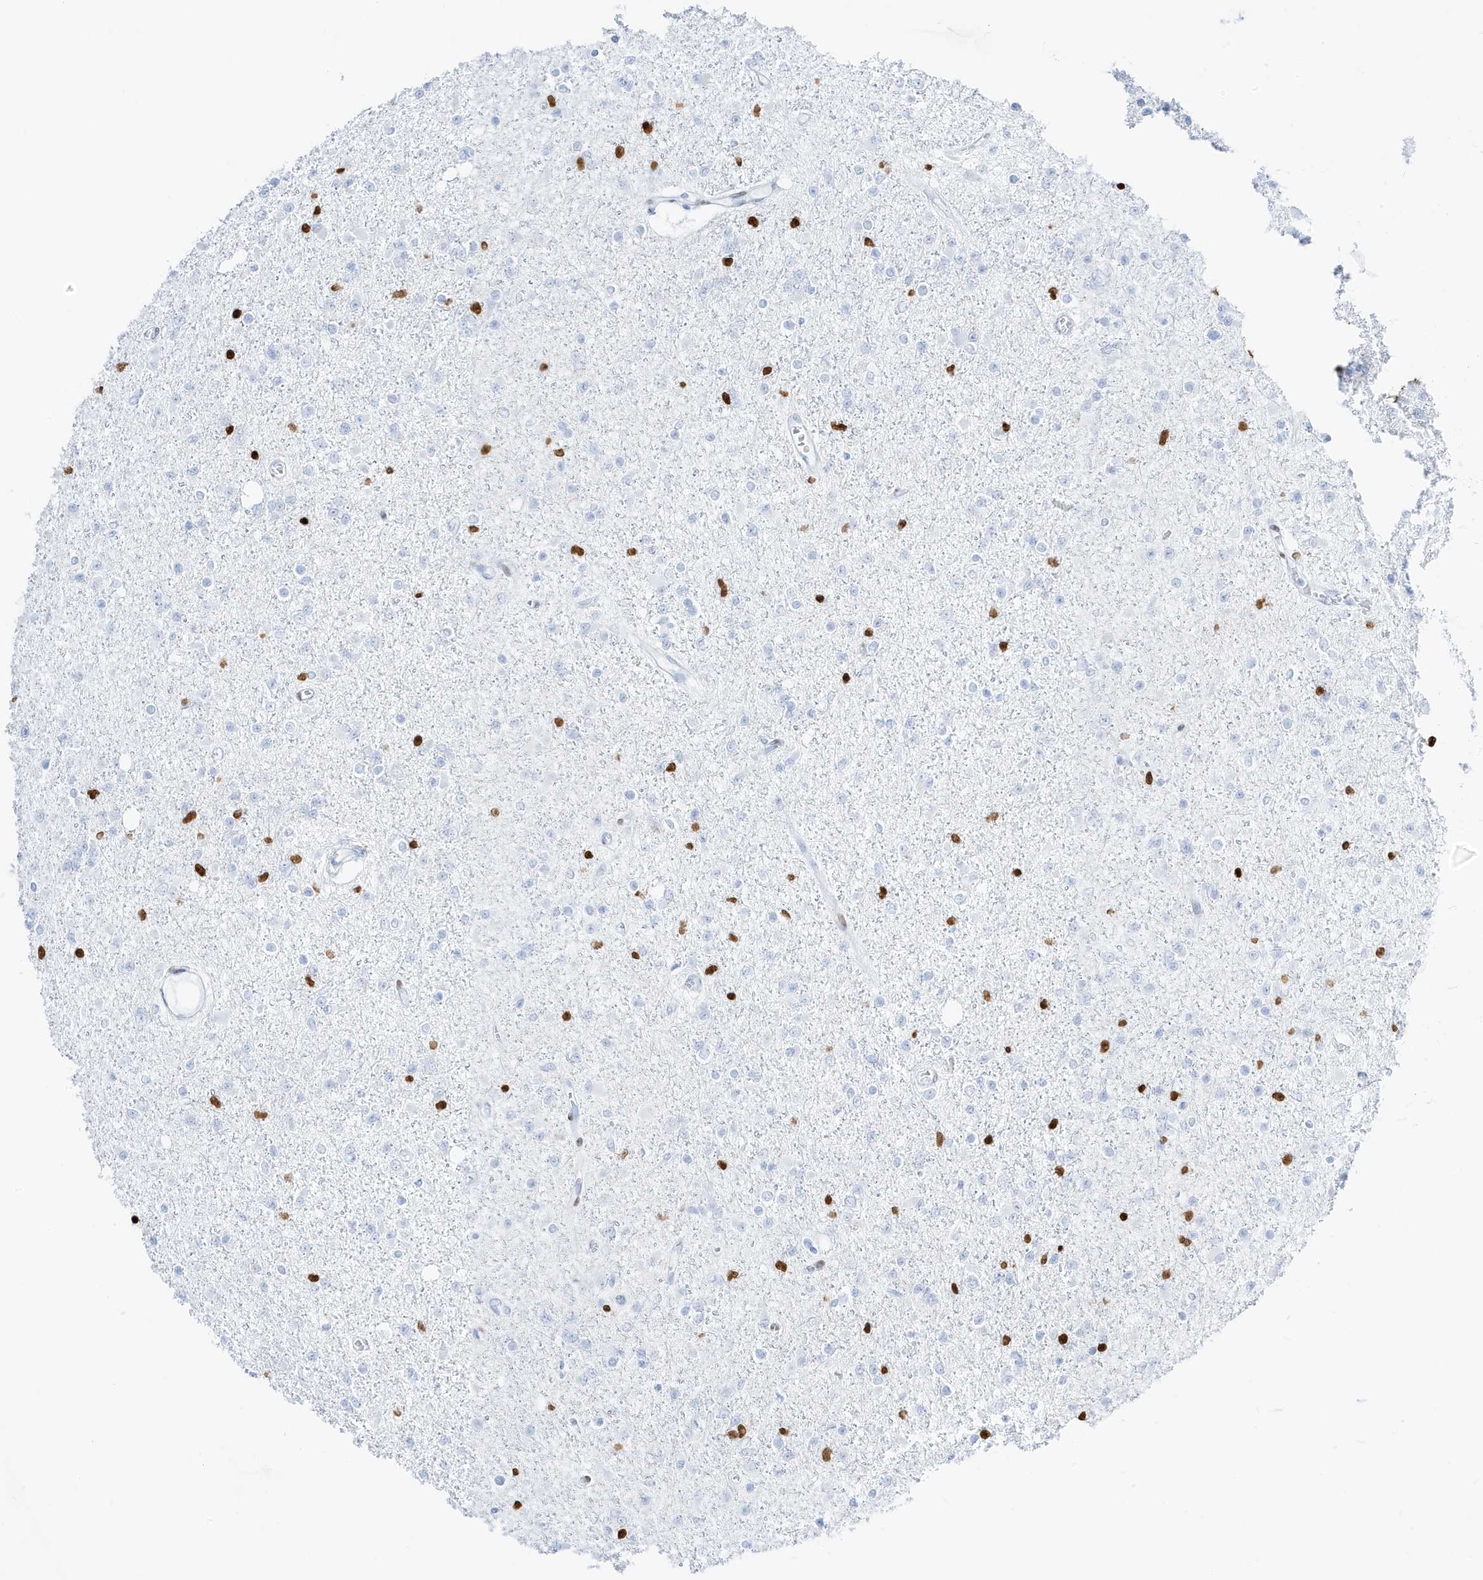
{"staining": {"intensity": "negative", "quantity": "none", "location": "none"}, "tissue": "glioma", "cell_type": "Tumor cells", "image_type": "cancer", "snomed": [{"axis": "morphology", "description": "Glioma, malignant, Low grade"}, {"axis": "topography", "description": "Brain"}], "caption": "Immunohistochemistry image of malignant glioma (low-grade) stained for a protein (brown), which exhibits no positivity in tumor cells.", "gene": "MNDA", "patient": {"sex": "female", "age": 22}}